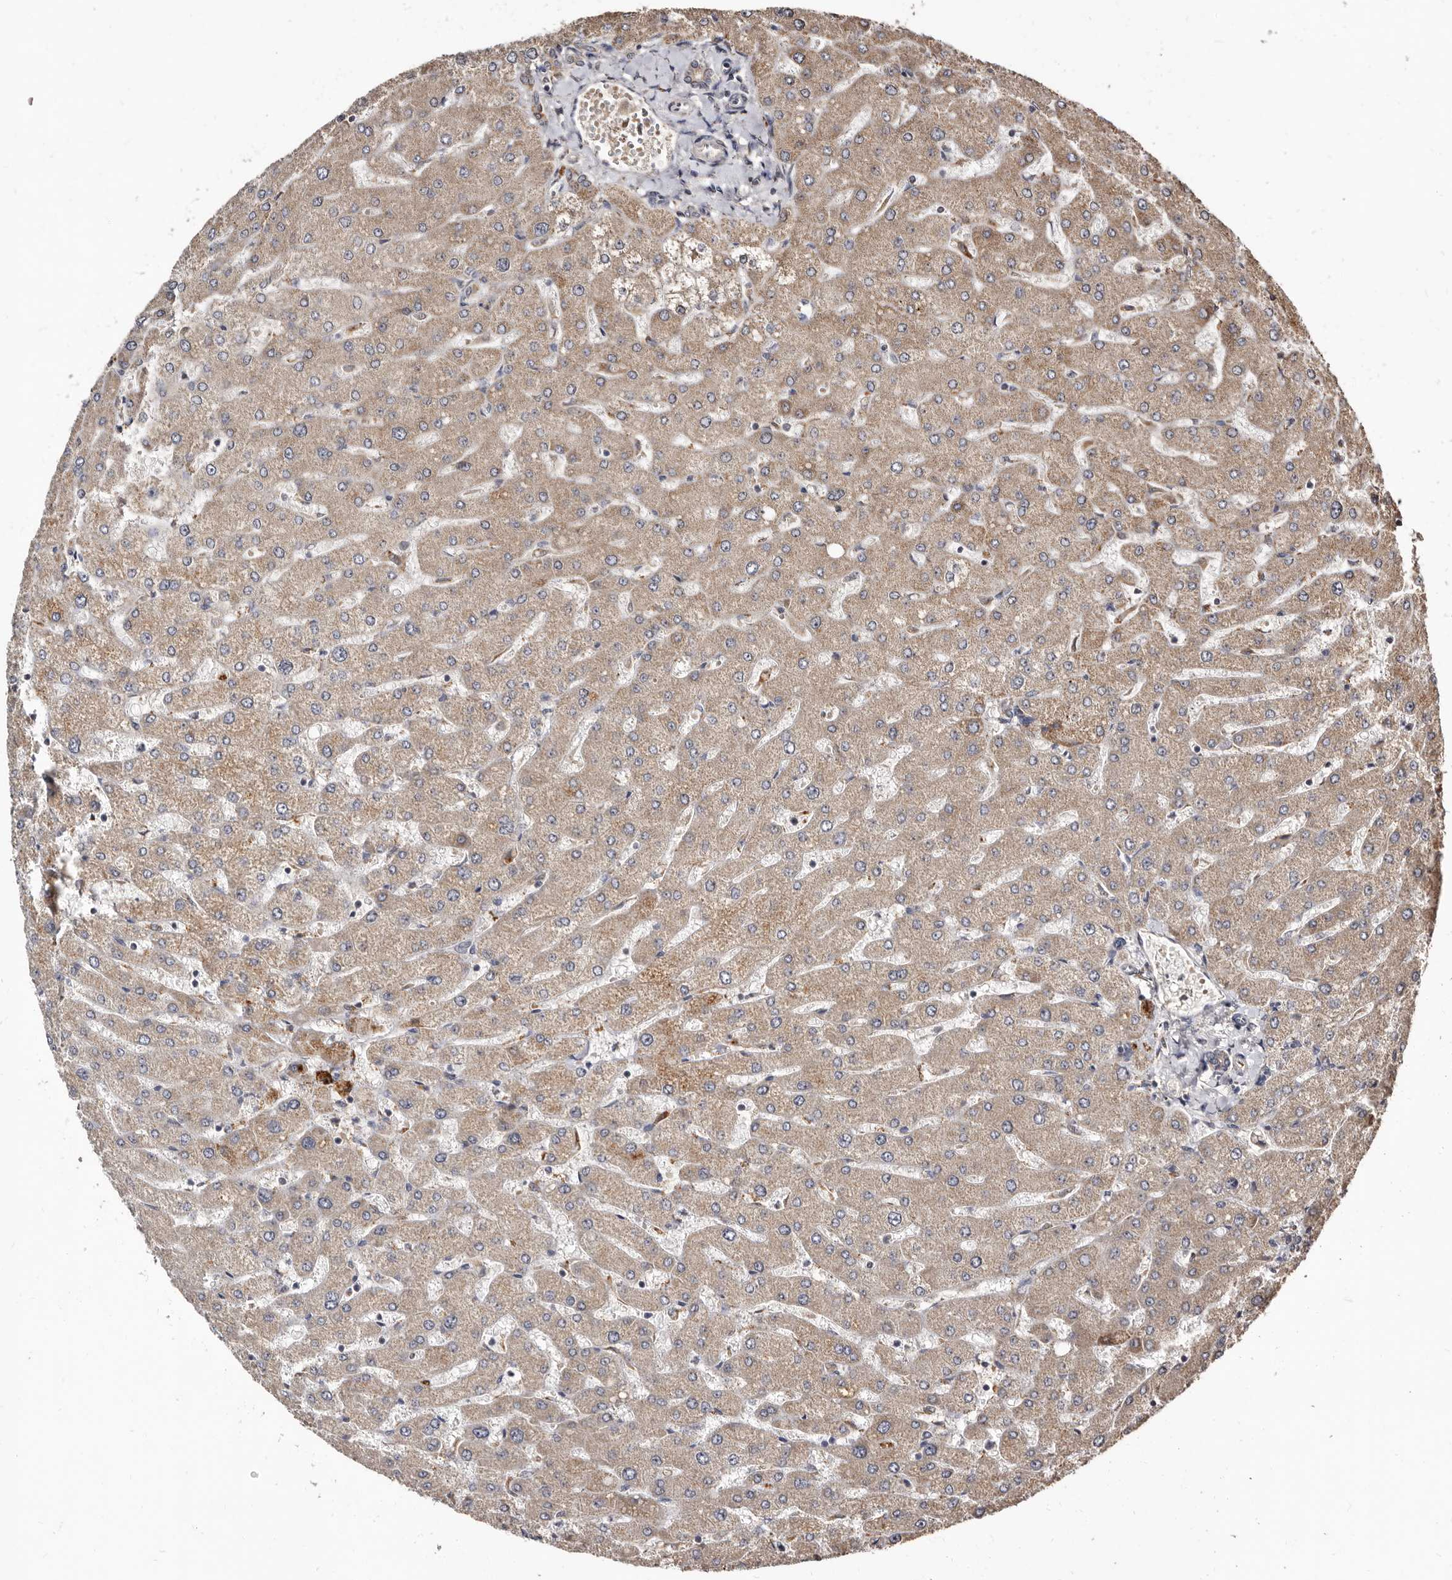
{"staining": {"intensity": "weak", "quantity": "25%-75%", "location": "cytoplasmic/membranous"}, "tissue": "liver", "cell_type": "Cholangiocytes", "image_type": "normal", "snomed": [{"axis": "morphology", "description": "Normal tissue, NOS"}, {"axis": "topography", "description": "Liver"}], "caption": "Liver stained with IHC demonstrates weak cytoplasmic/membranous expression in approximately 25%-75% of cholangiocytes. The staining was performed using DAB to visualize the protein expression in brown, while the nuclei were stained in blue with hematoxylin (Magnification: 20x).", "gene": "AKAP7", "patient": {"sex": "male", "age": 55}}